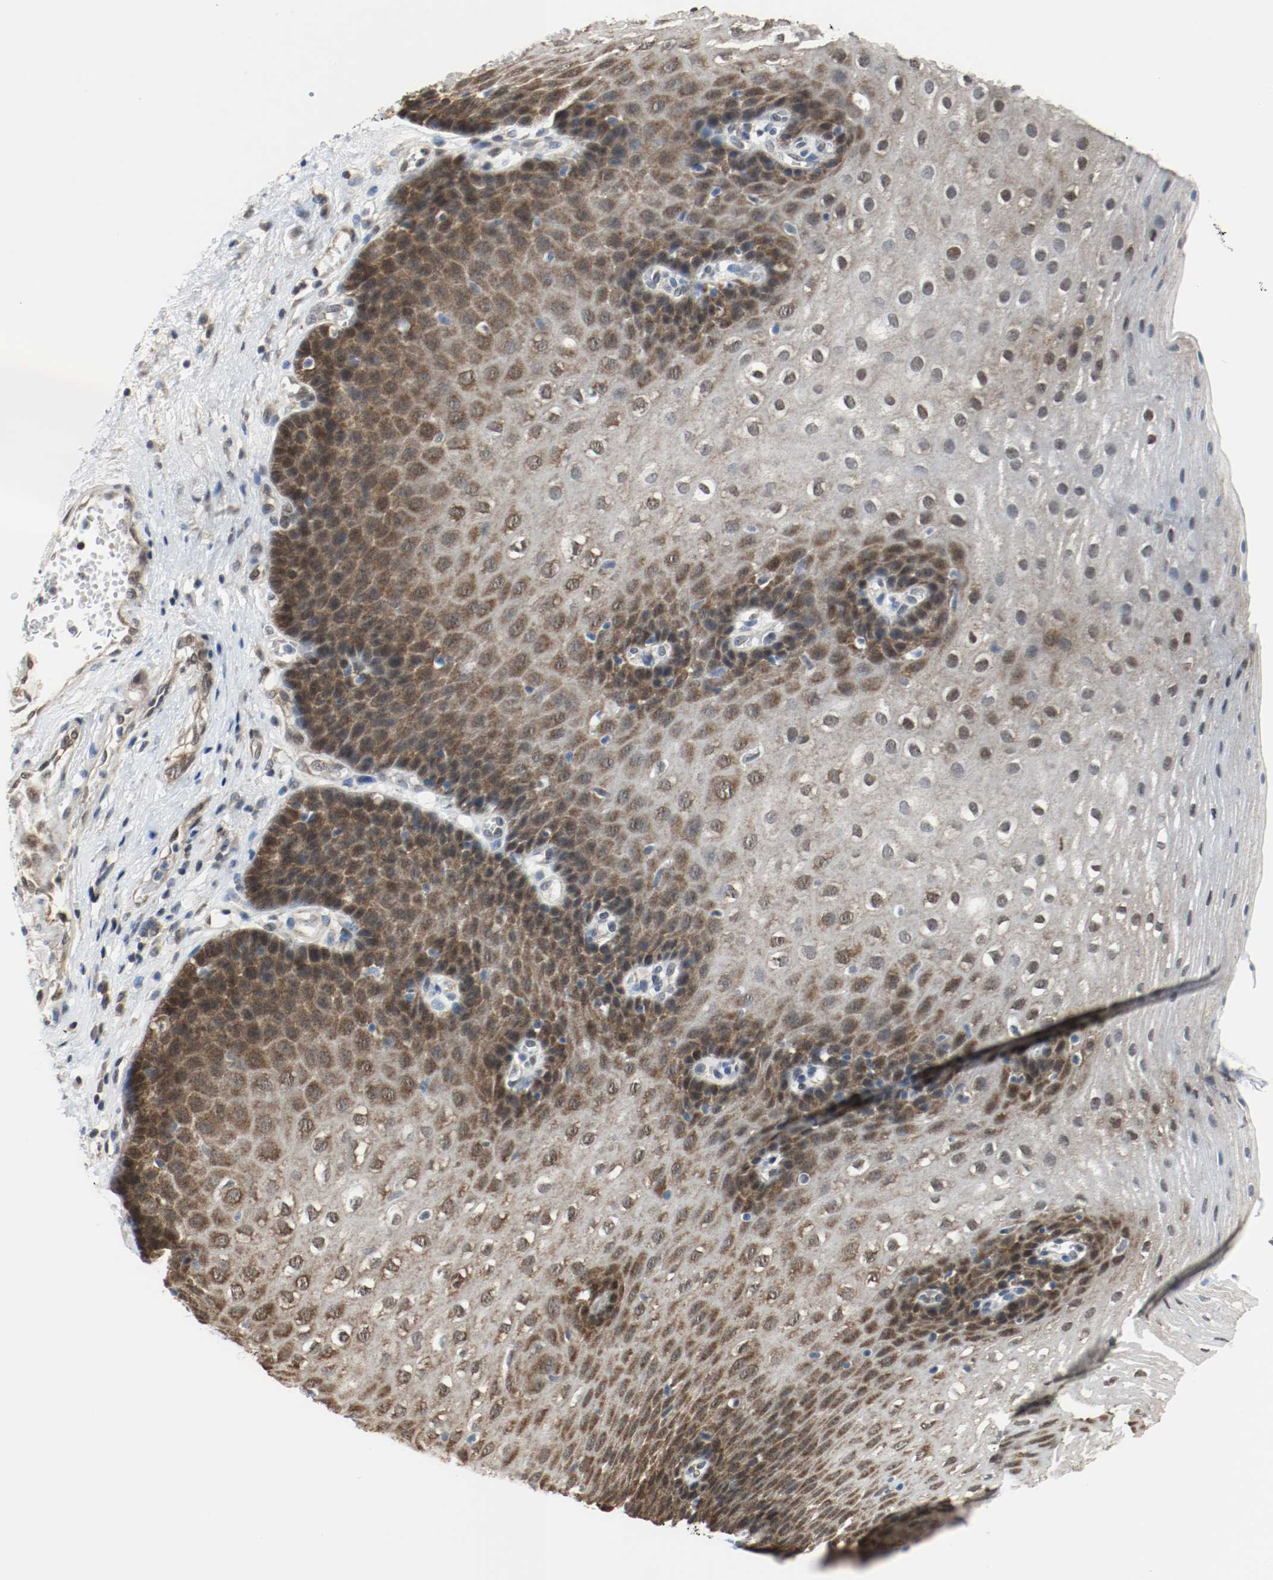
{"staining": {"intensity": "strong", "quantity": ">75%", "location": "cytoplasmic/membranous,nuclear"}, "tissue": "esophagus", "cell_type": "Squamous epithelial cells", "image_type": "normal", "snomed": [{"axis": "morphology", "description": "Normal tissue, NOS"}, {"axis": "topography", "description": "Esophagus"}], "caption": "Immunohistochemistry (IHC) photomicrograph of unremarkable esophagus: human esophagus stained using immunohistochemistry demonstrates high levels of strong protein expression localized specifically in the cytoplasmic/membranous,nuclear of squamous epithelial cells, appearing as a cytoplasmic/membranous,nuclear brown color.", "gene": "PPME1", "patient": {"sex": "male", "age": 48}}